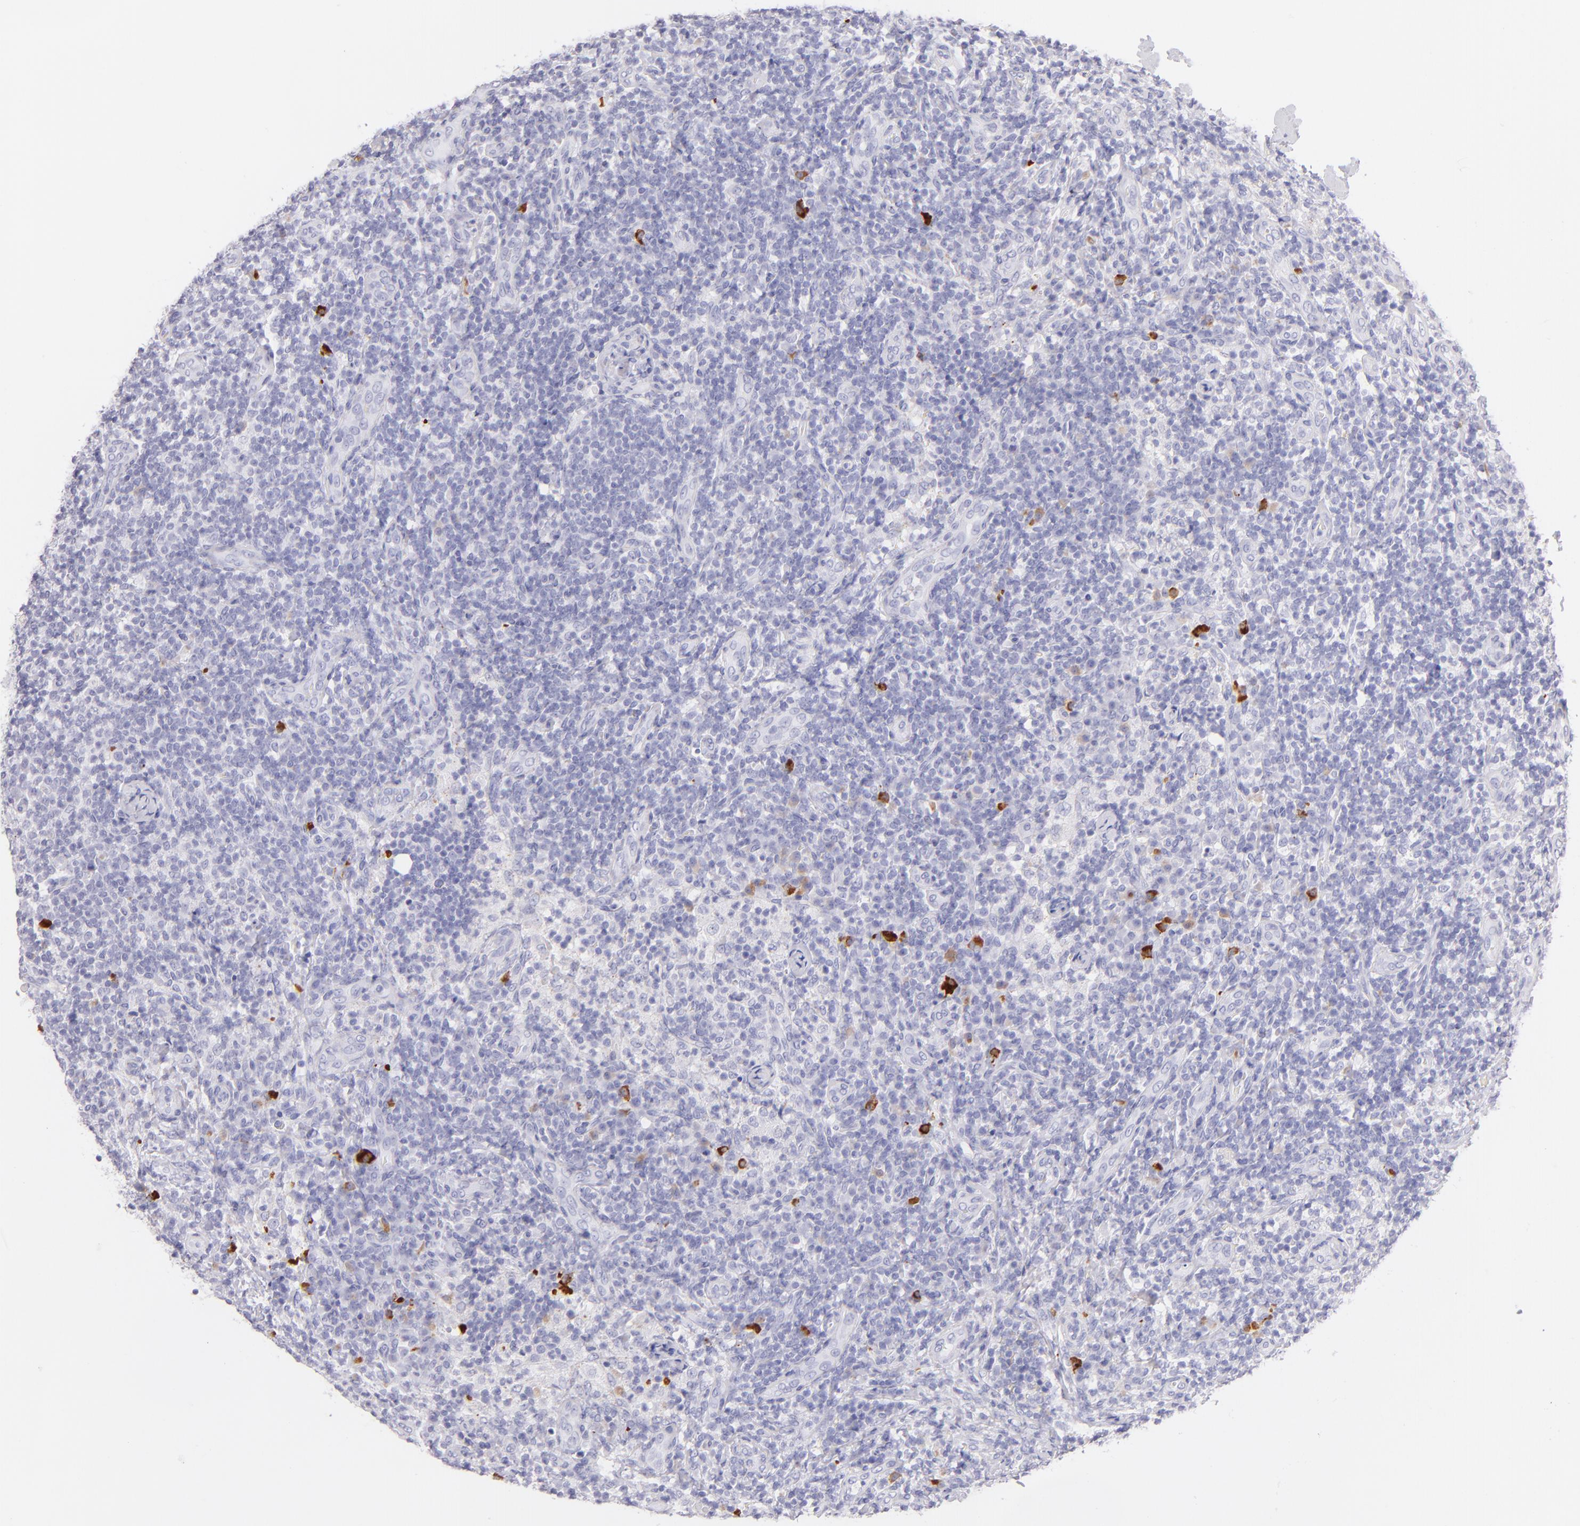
{"staining": {"intensity": "negative", "quantity": "none", "location": "none"}, "tissue": "lymph node", "cell_type": "Germinal center cells", "image_type": "normal", "snomed": [{"axis": "morphology", "description": "Normal tissue, NOS"}, {"axis": "morphology", "description": "Inflammation, NOS"}, {"axis": "topography", "description": "Lymph node"}], "caption": "Immunohistochemical staining of unremarkable lymph node displays no significant positivity in germinal center cells.", "gene": "SDC1", "patient": {"sex": "male", "age": 46}}